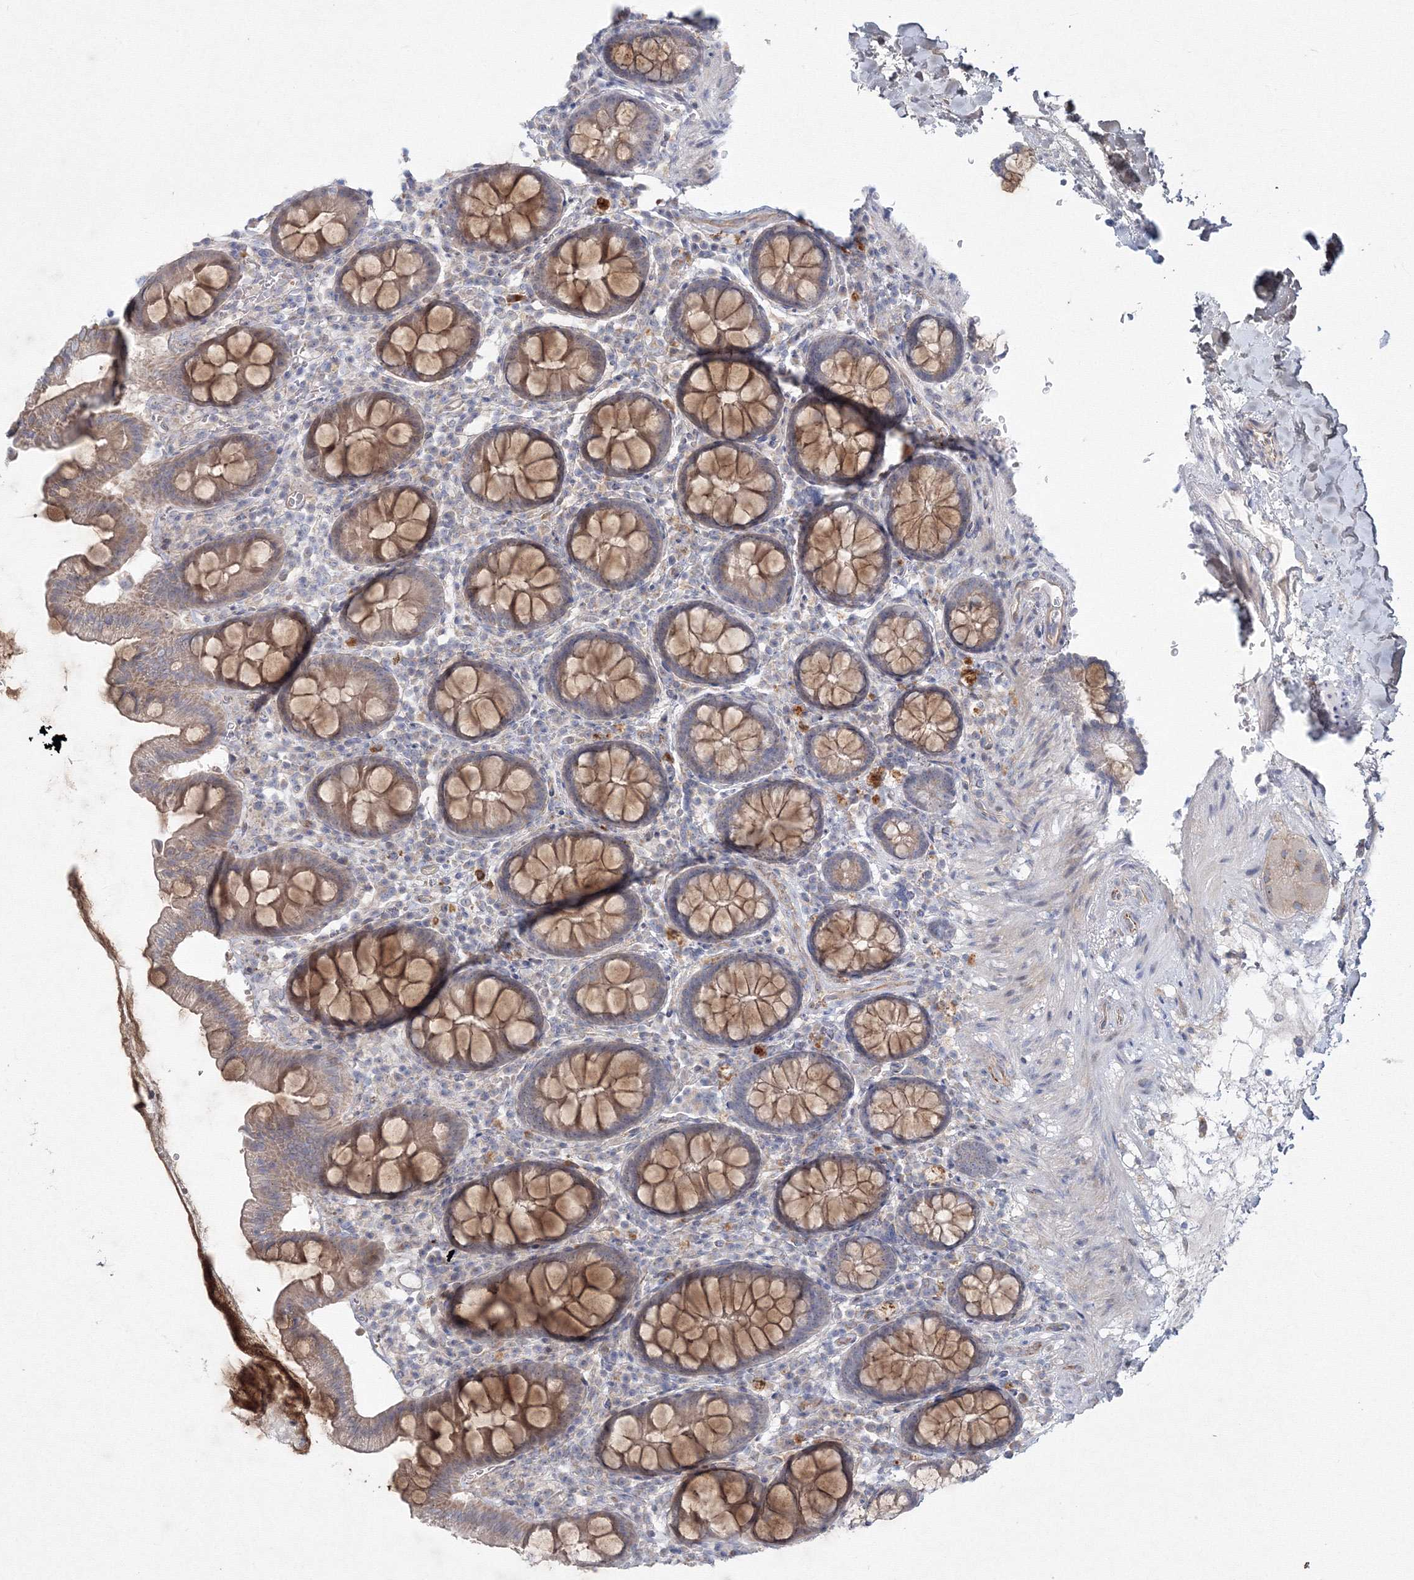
{"staining": {"intensity": "weak", "quantity": "25%-75%", "location": "cytoplasmic/membranous"}, "tissue": "colon", "cell_type": "Endothelial cells", "image_type": "normal", "snomed": [{"axis": "morphology", "description": "Normal tissue, NOS"}, {"axis": "topography", "description": "Colon"}], "caption": "Protein expression by IHC displays weak cytoplasmic/membranous positivity in approximately 25%-75% of endothelial cells in unremarkable colon.", "gene": "WDR49", "patient": {"sex": "female", "age": 79}}